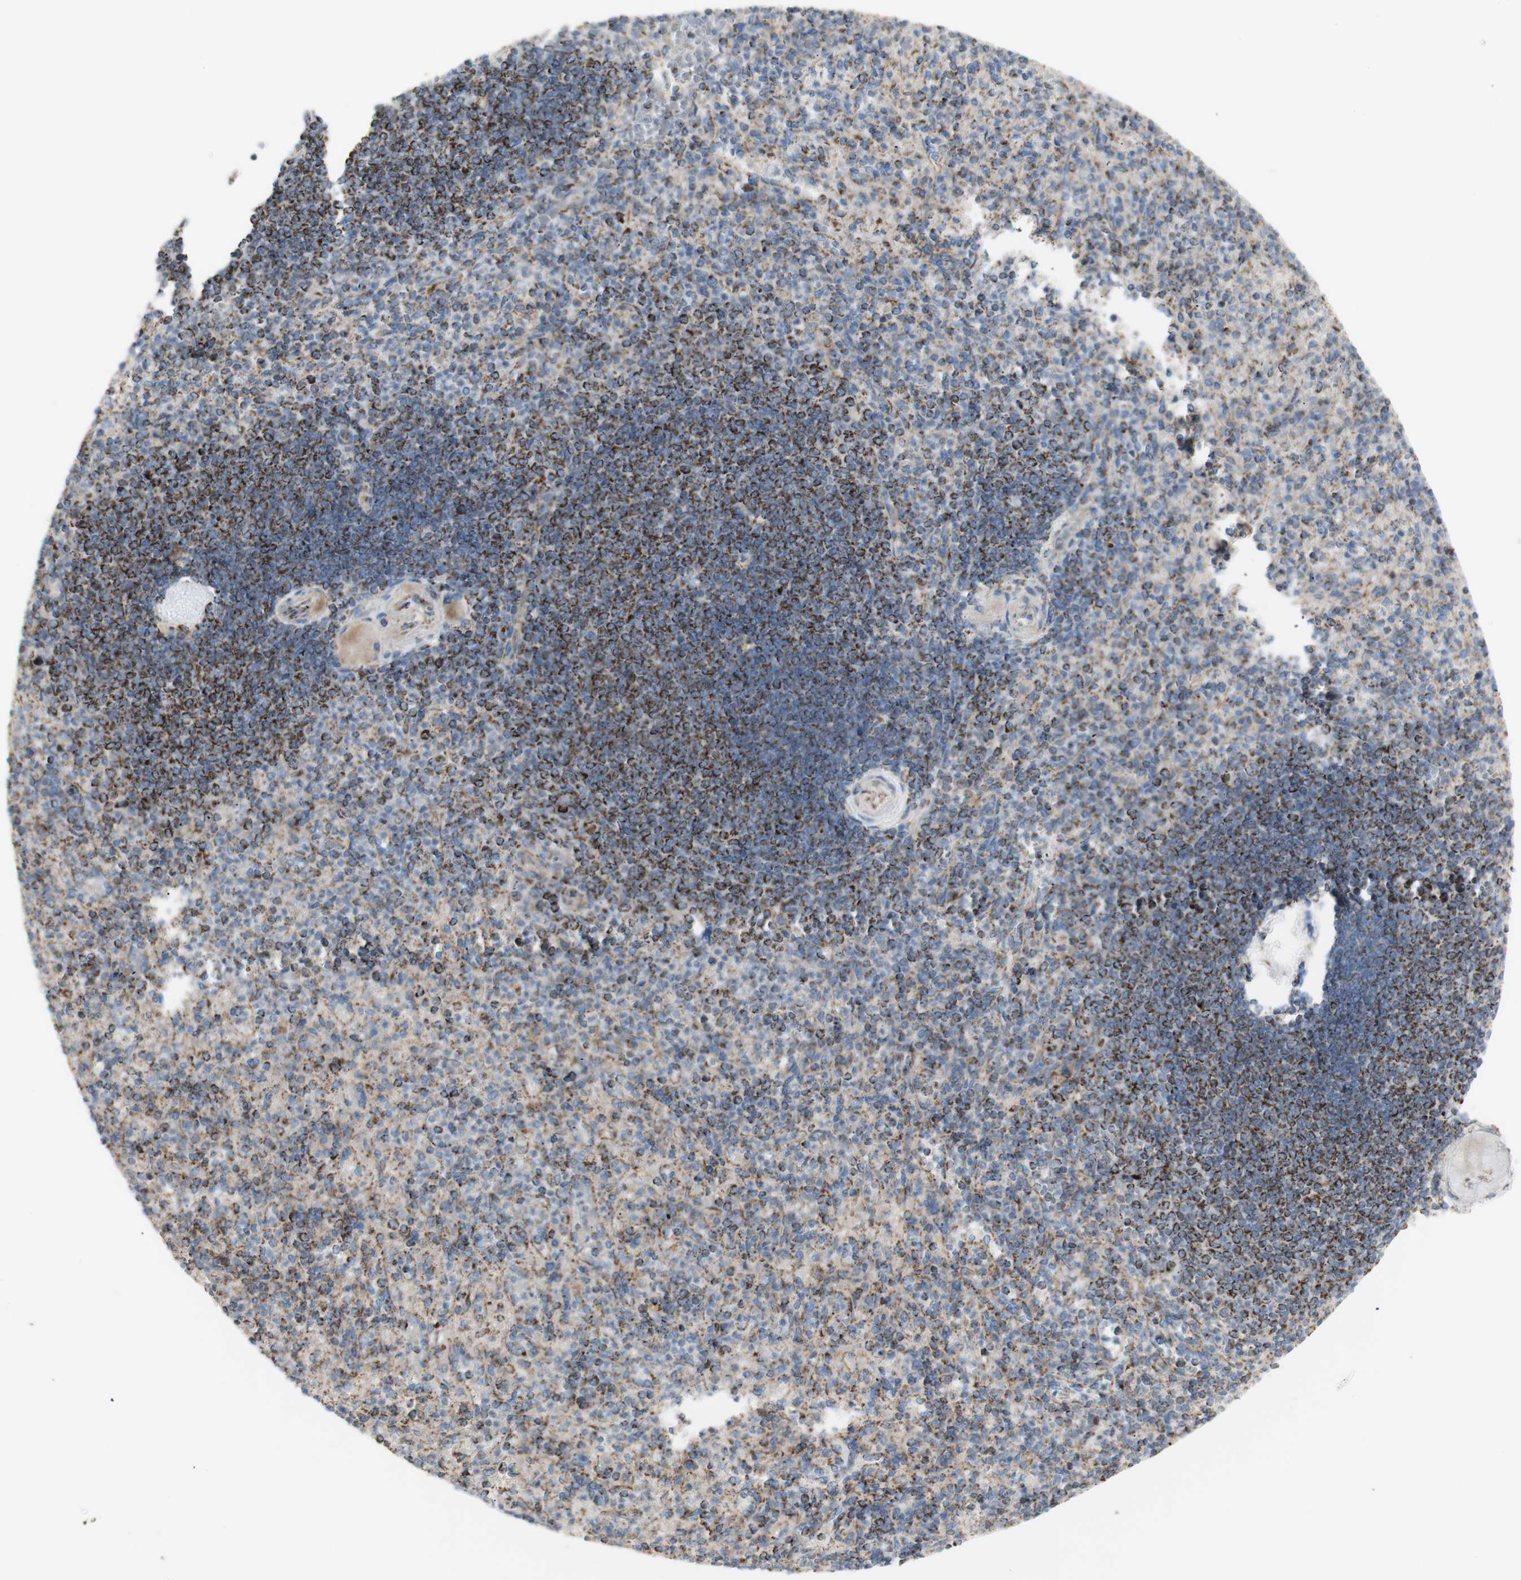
{"staining": {"intensity": "moderate", "quantity": ">75%", "location": "cytoplasmic/membranous"}, "tissue": "spleen", "cell_type": "Cells in red pulp", "image_type": "normal", "snomed": [{"axis": "morphology", "description": "Normal tissue, NOS"}, {"axis": "topography", "description": "Spleen"}], "caption": "Spleen stained with DAB immunohistochemistry (IHC) displays medium levels of moderate cytoplasmic/membranous expression in about >75% of cells in red pulp.", "gene": "LETM1", "patient": {"sex": "female", "age": 74}}